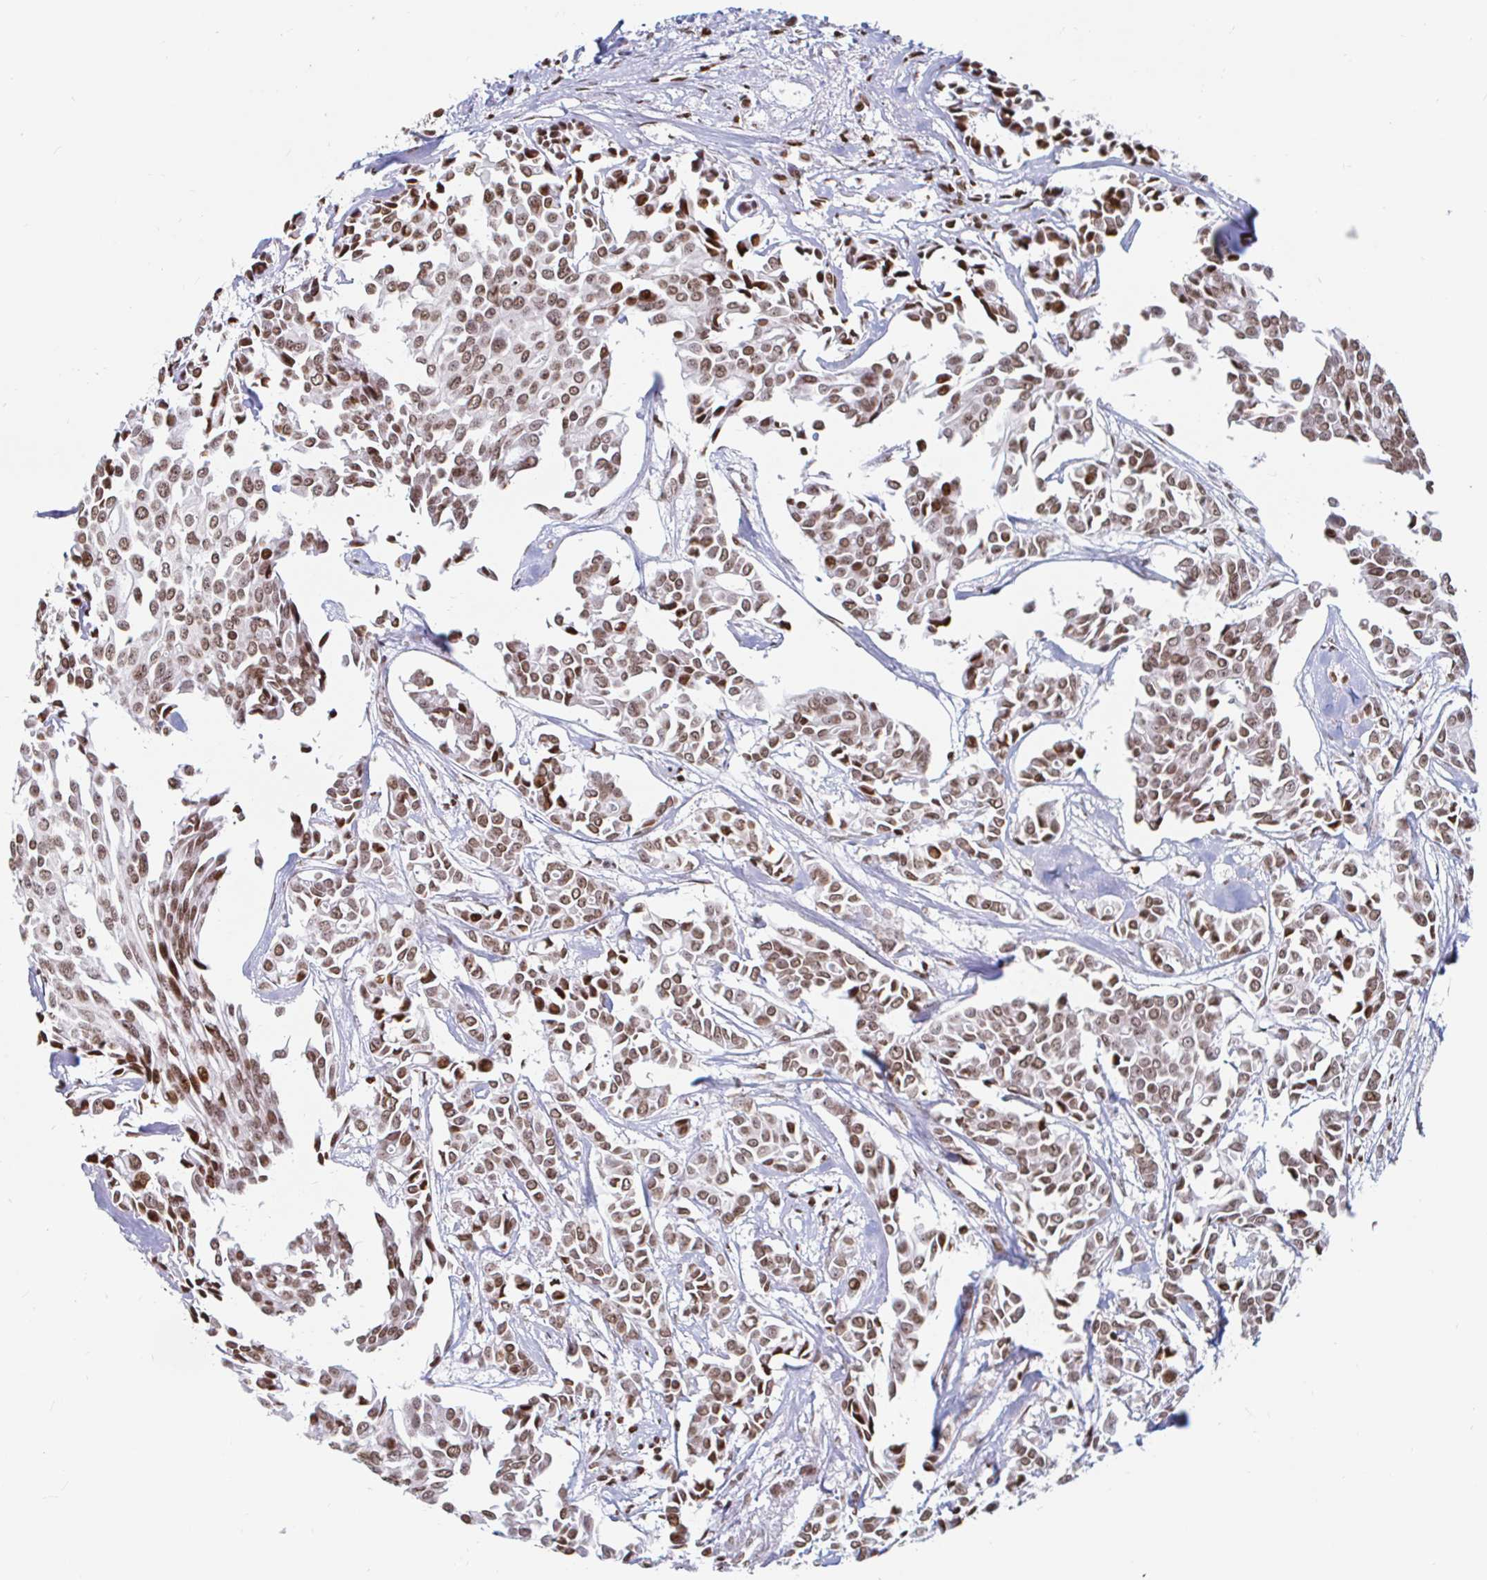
{"staining": {"intensity": "moderate", "quantity": ">75%", "location": "nuclear"}, "tissue": "breast cancer", "cell_type": "Tumor cells", "image_type": "cancer", "snomed": [{"axis": "morphology", "description": "Duct carcinoma"}, {"axis": "topography", "description": "Breast"}], "caption": "Protein positivity by immunohistochemistry (IHC) displays moderate nuclear staining in about >75% of tumor cells in breast intraductal carcinoma.", "gene": "HOXC10", "patient": {"sex": "female", "age": 54}}